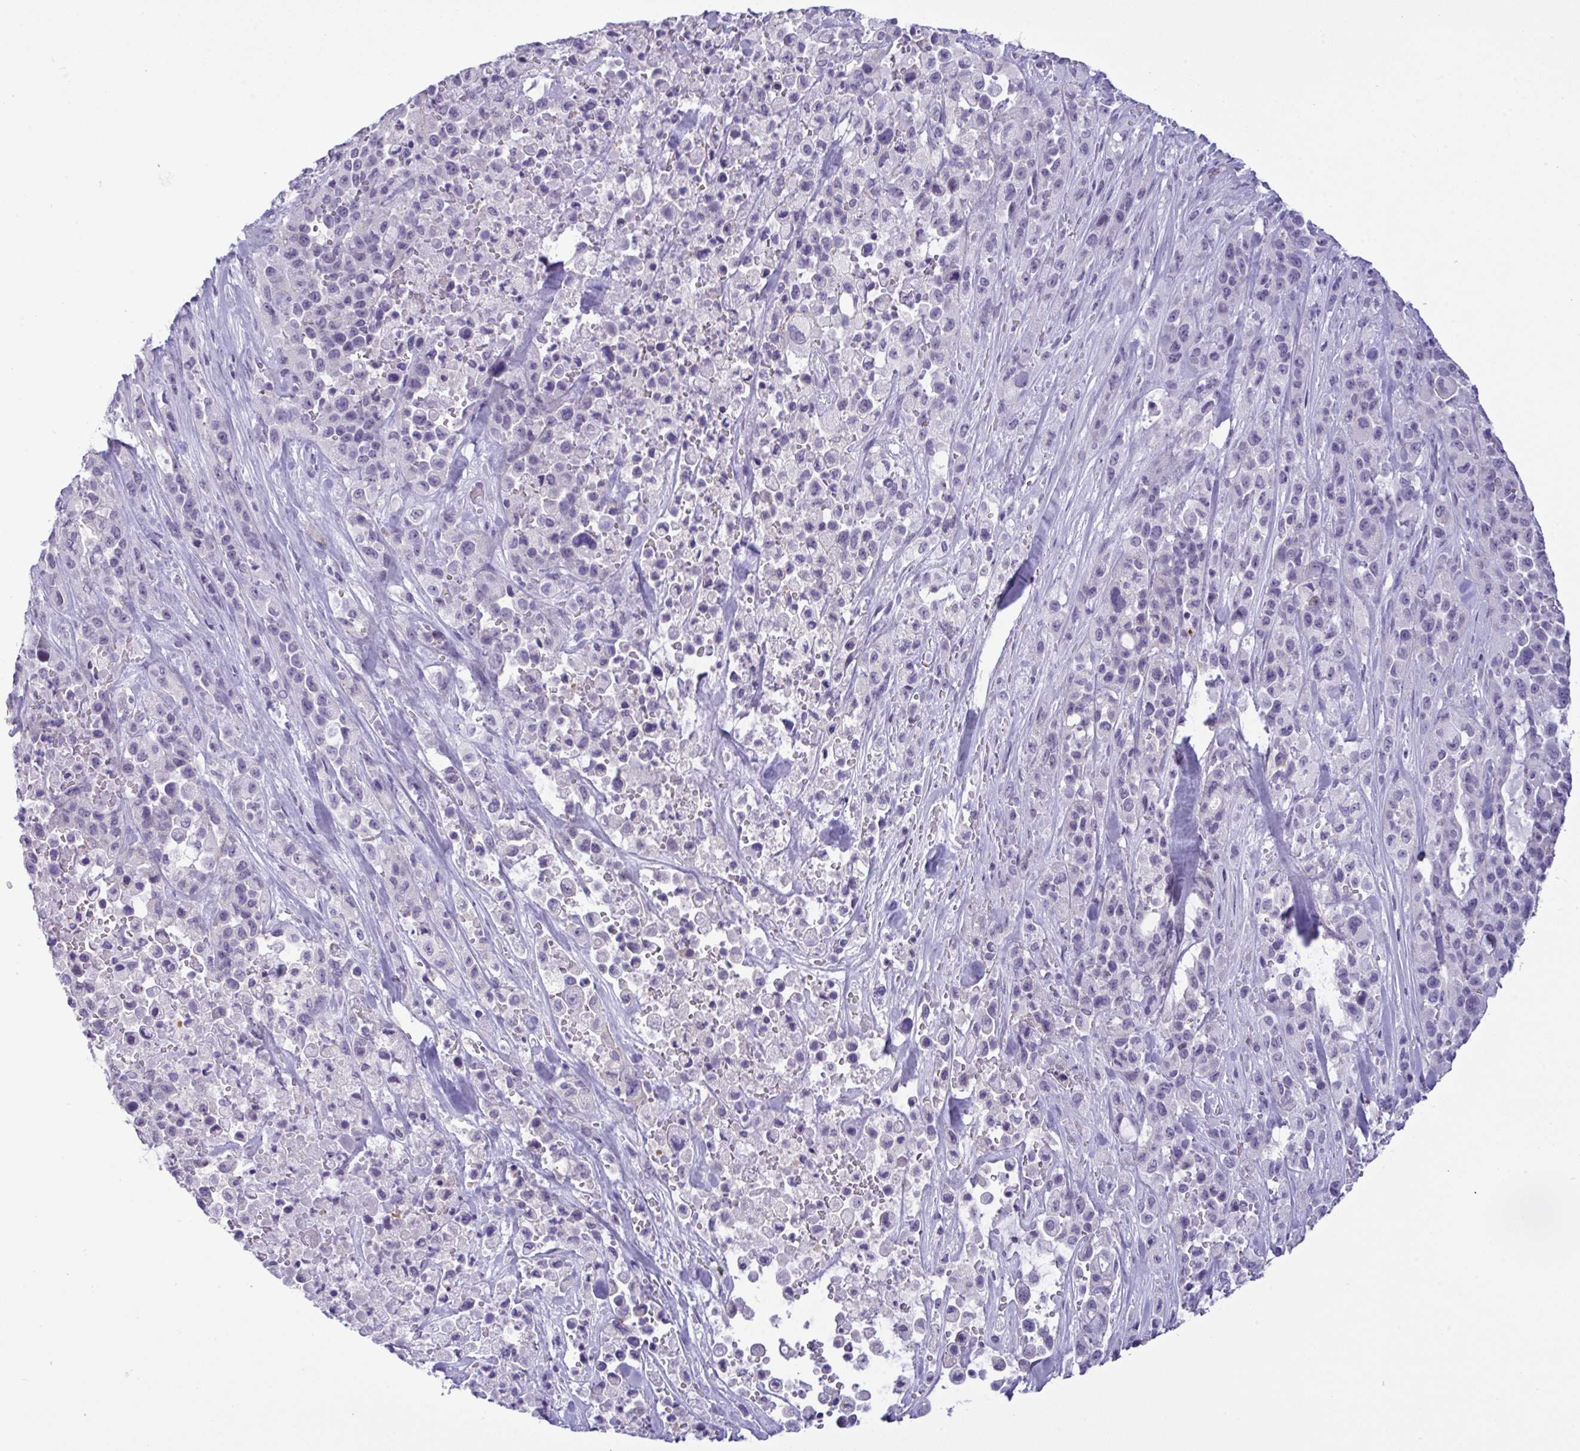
{"staining": {"intensity": "negative", "quantity": "none", "location": "none"}, "tissue": "pancreatic cancer", "cell_type": "Tumor cells", "image_type": "cancer", "snomed": [{"axis": "morphology", "description": "Adenocarcinoma, NOS"}, {"axis": "topography", "description": "Pancreas"}], "caption": "The image displays no staining of tumor cells in adenocarcinoma (pancreatic).", "gene": "YBX2", "patient": {"sex": "male", "age": 44}}